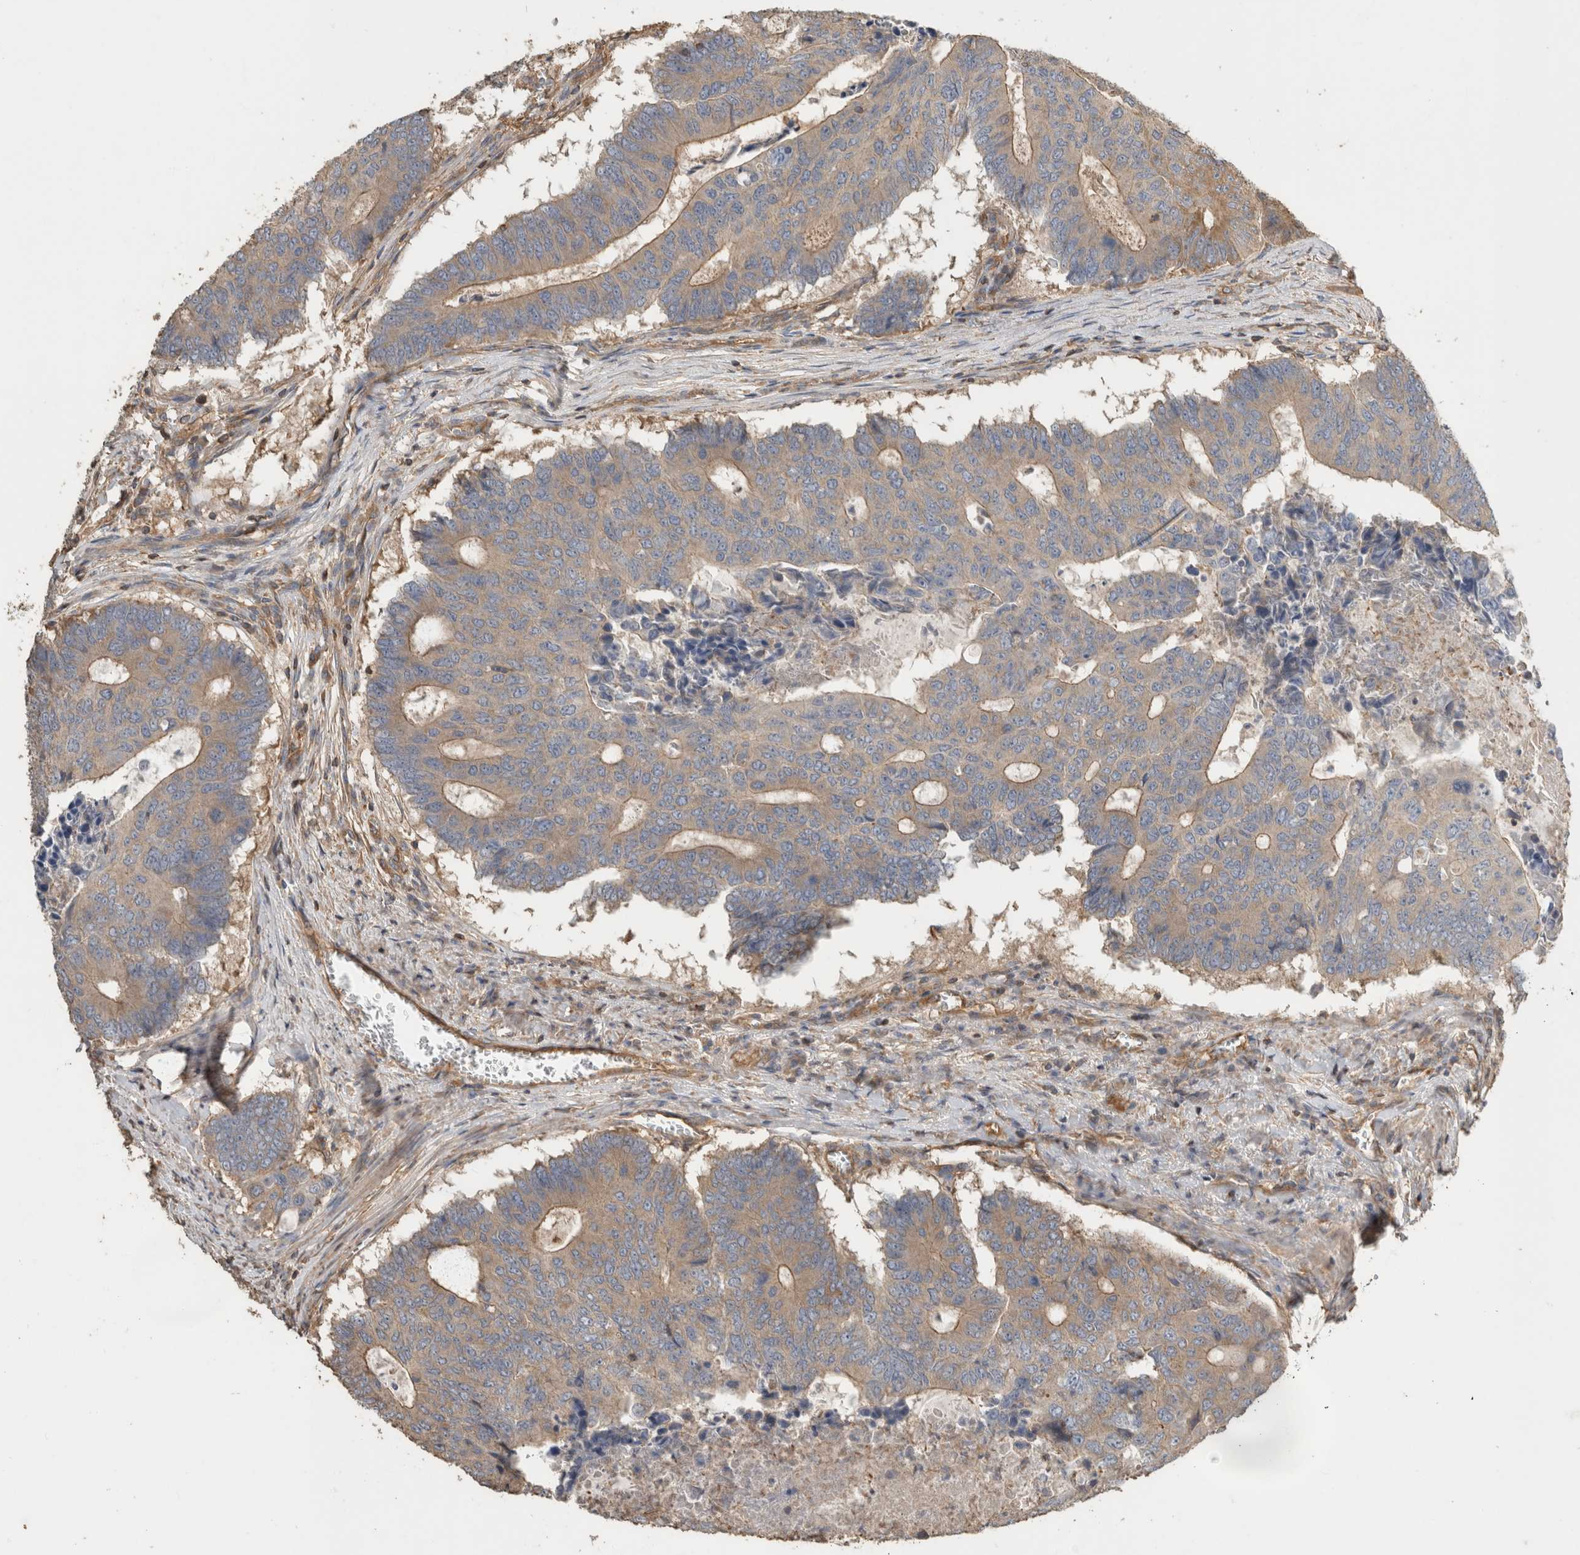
{"staining": {"intensity": "moderate", "quantity": ">75%", "location": "cytoplasmic/membranous"}, "tissue": "colorectal cancer", "cell_type": "Tumor cells", "image_type": "cancer", "snomed": [{"axis": "morphology", "description": "Adenocarcinoma, NOS"}, {"axis": "topography", "description": "Colon"}], "caption": "Human adenocarcinoma (colorectal) stained with a brown dye exhibits moderate cytoplasmic/membranous positive staining in about >75% of tumor cells.", "gene": "EIF4G3", "patient": {"sex": "male", "age": 87}}